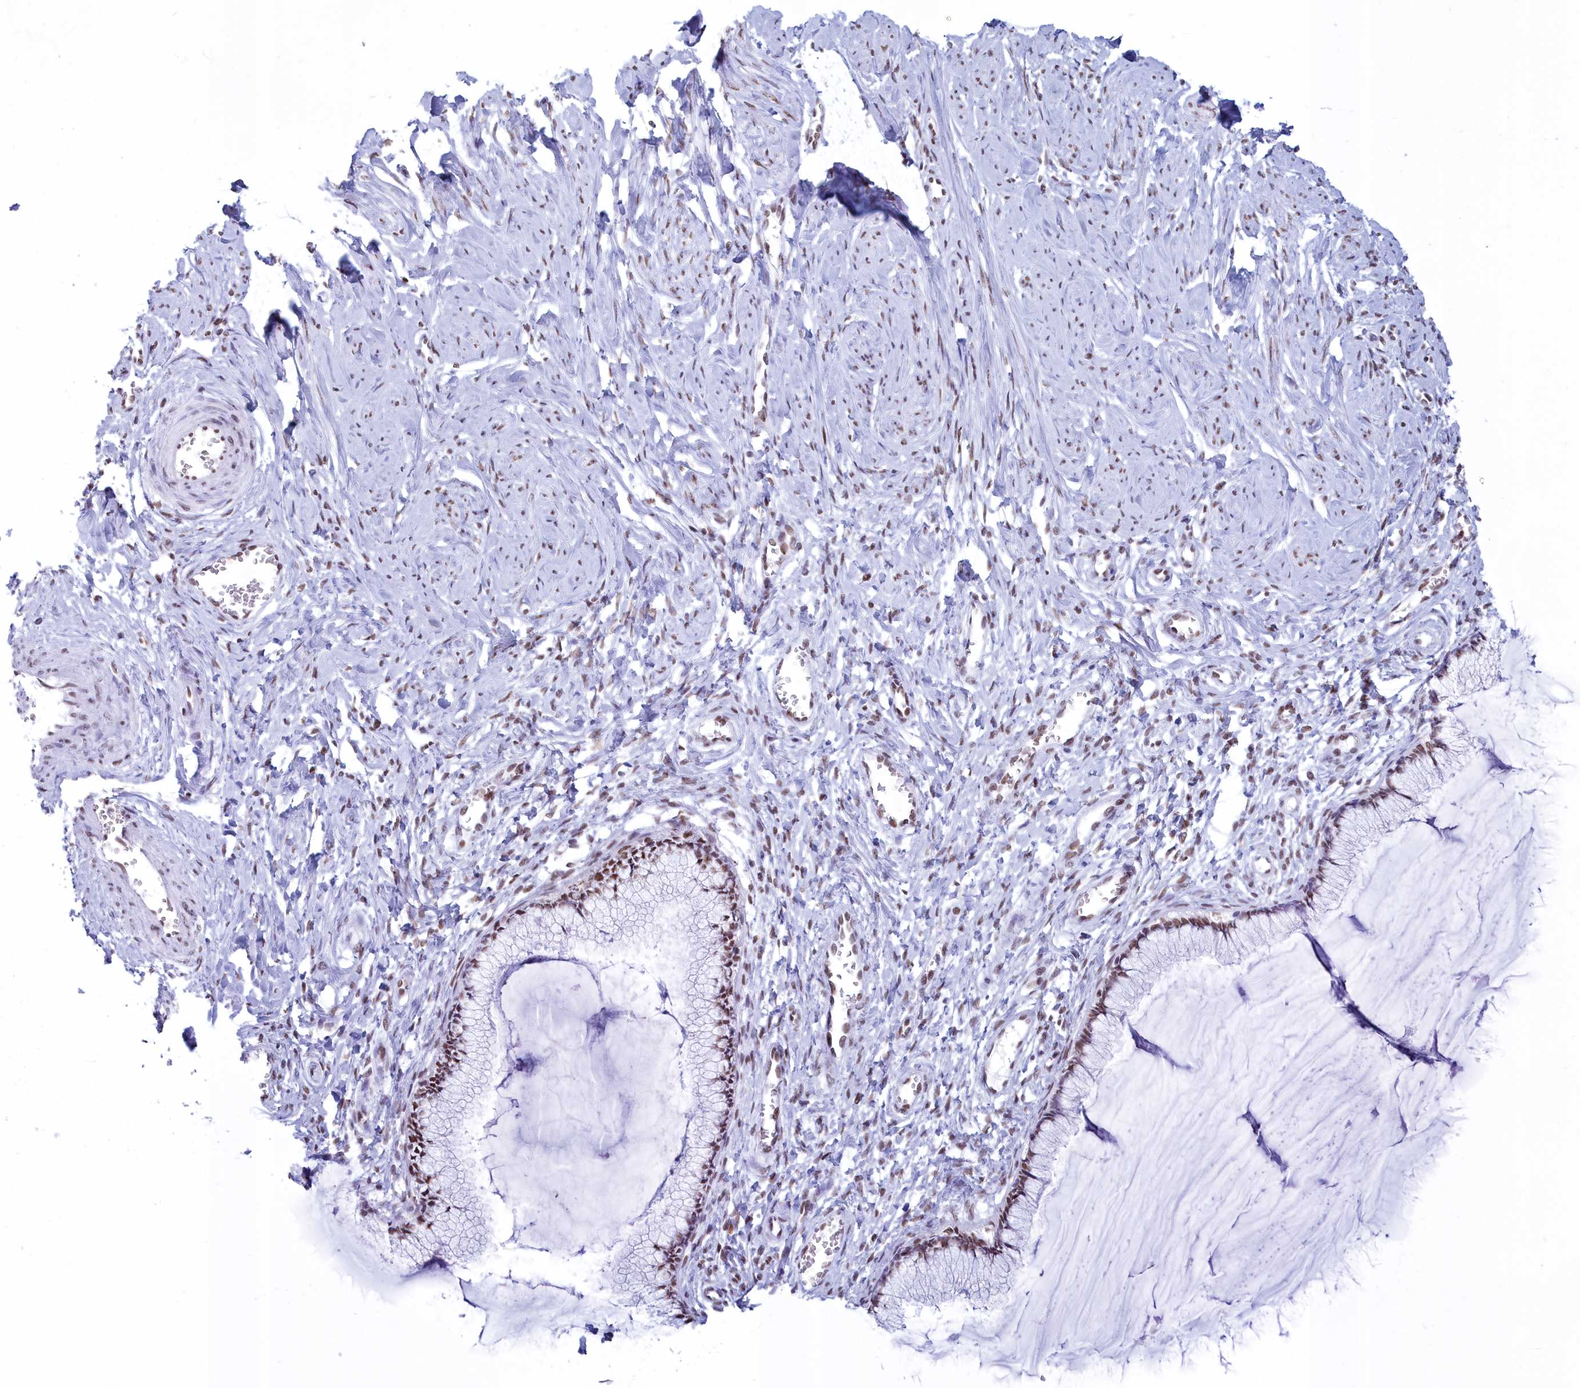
{"staining": {"intensity": "moderate", "quantity": ">75%", "location": "nuclear"}, "tissue": "cervix", "cell_type": "Glandular cells", "image_type": "normal", "snomed": [{"axis": "morphology", "description": "Normal tissue, NOS"}, {"axis": "morphology", "description": "Adenocarcinoma, NOS"}, {"axis": "topography", "description": "Cervix"}], "caption": "Cervix stained with DAB (3,3'-diaminobenzidine) immunohistochemistry (IHC) reveals medium levels of moderate nuclear positivity in about >75% of glandular cells. (Brightfield microscopy of DAB IHC at high magnification).", "gene": "CDC26", "patient": {"sex": "female", "age": 29}}